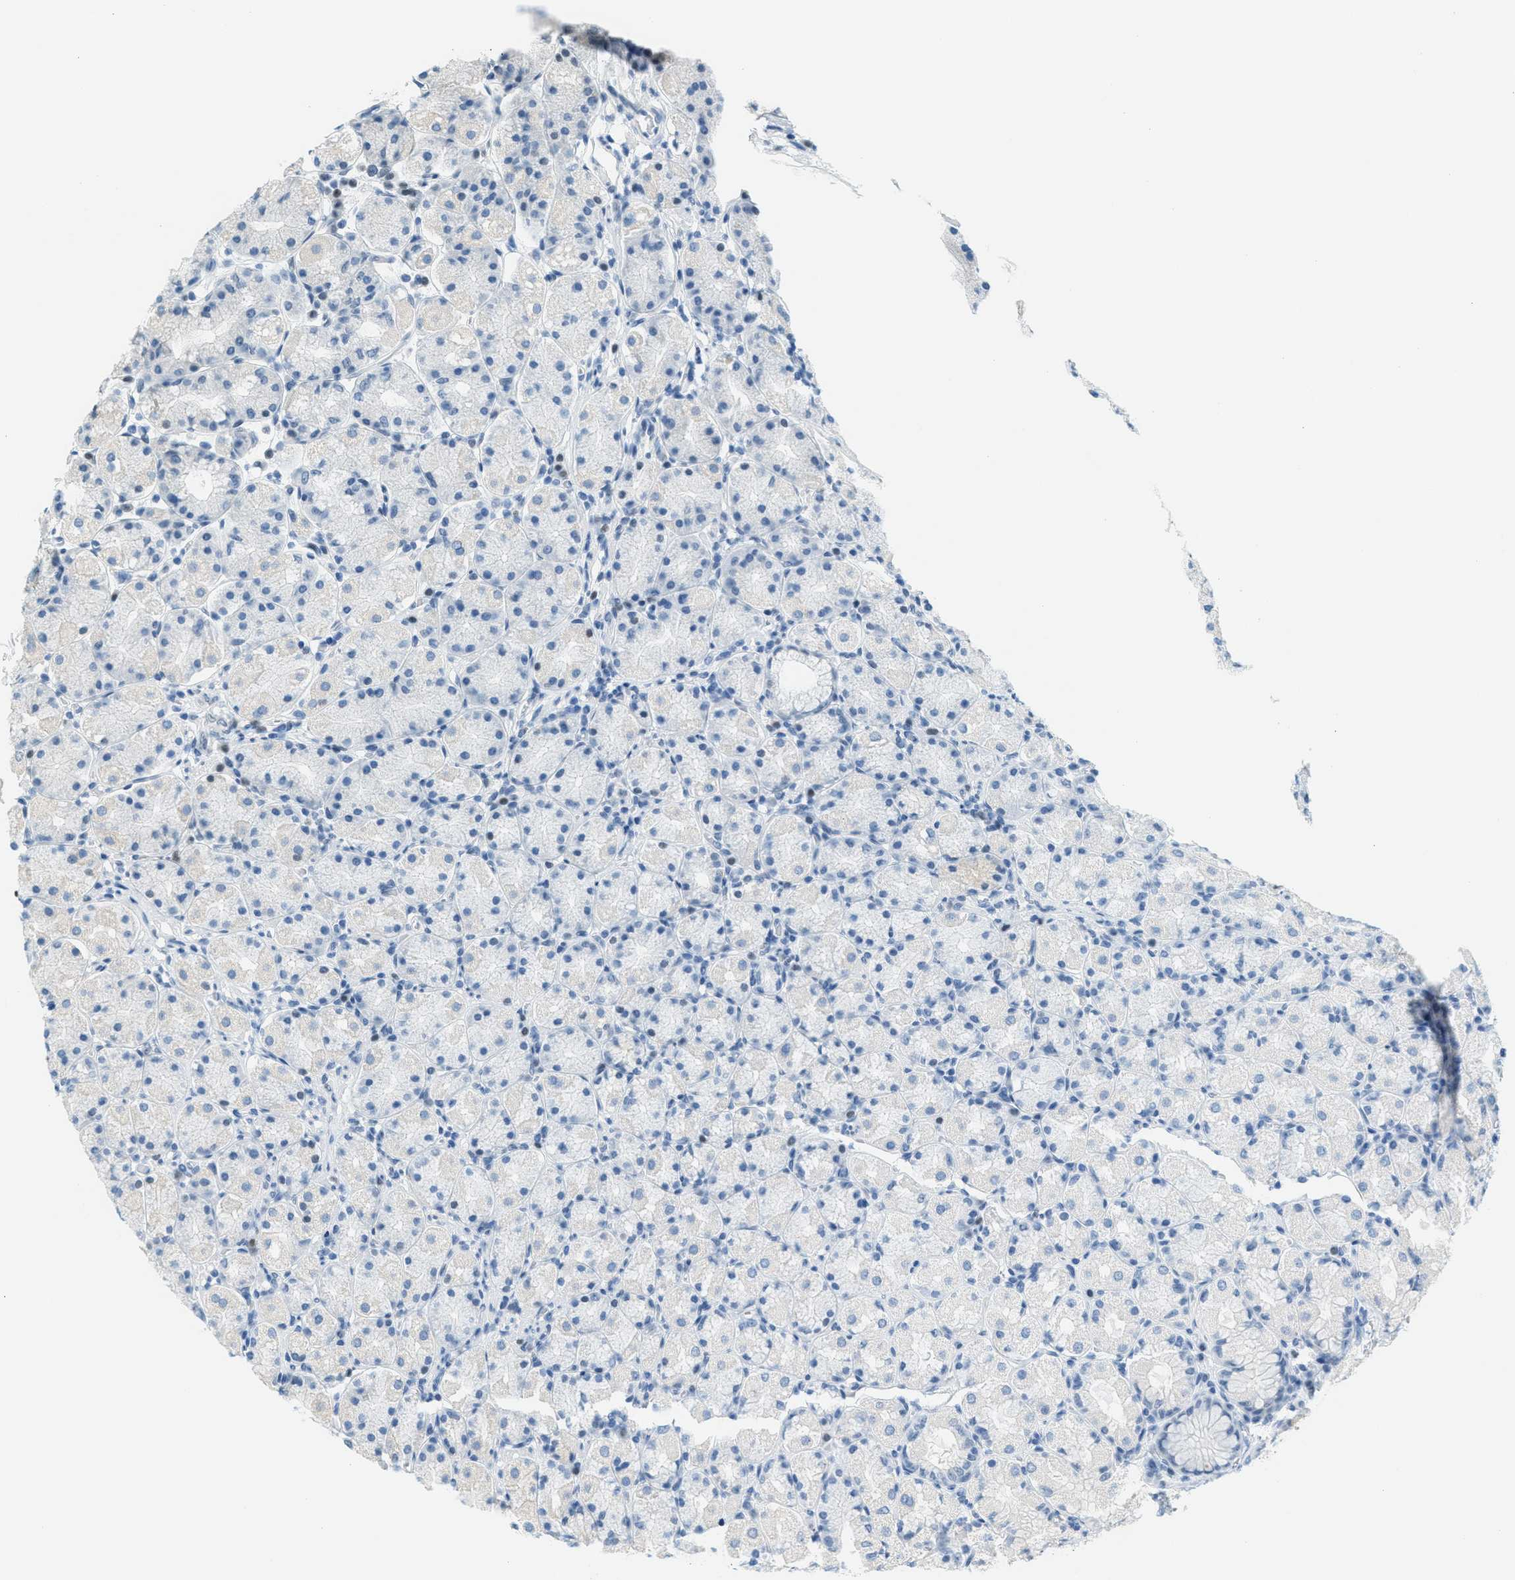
{"staining": {"intensity": "negative", "quantity": "none", "location": "none"}, "tissue": "stomach", "cell_type": "Glandular cells", "image_type": "normal", "snomed": [{"axis": "morphology", "description": "Normal tissue, NOS"}, {"axis": "topography", "description": "Stomach, upper"}], "caption": "Photomicrograph shows no protein staining in glandular cells of unremarkable stomach. (DAB IHC visualized using brightfield microscopy, high magnification).", "gene": "TCF3", "patient": {"sex": "male", "age": 68}}